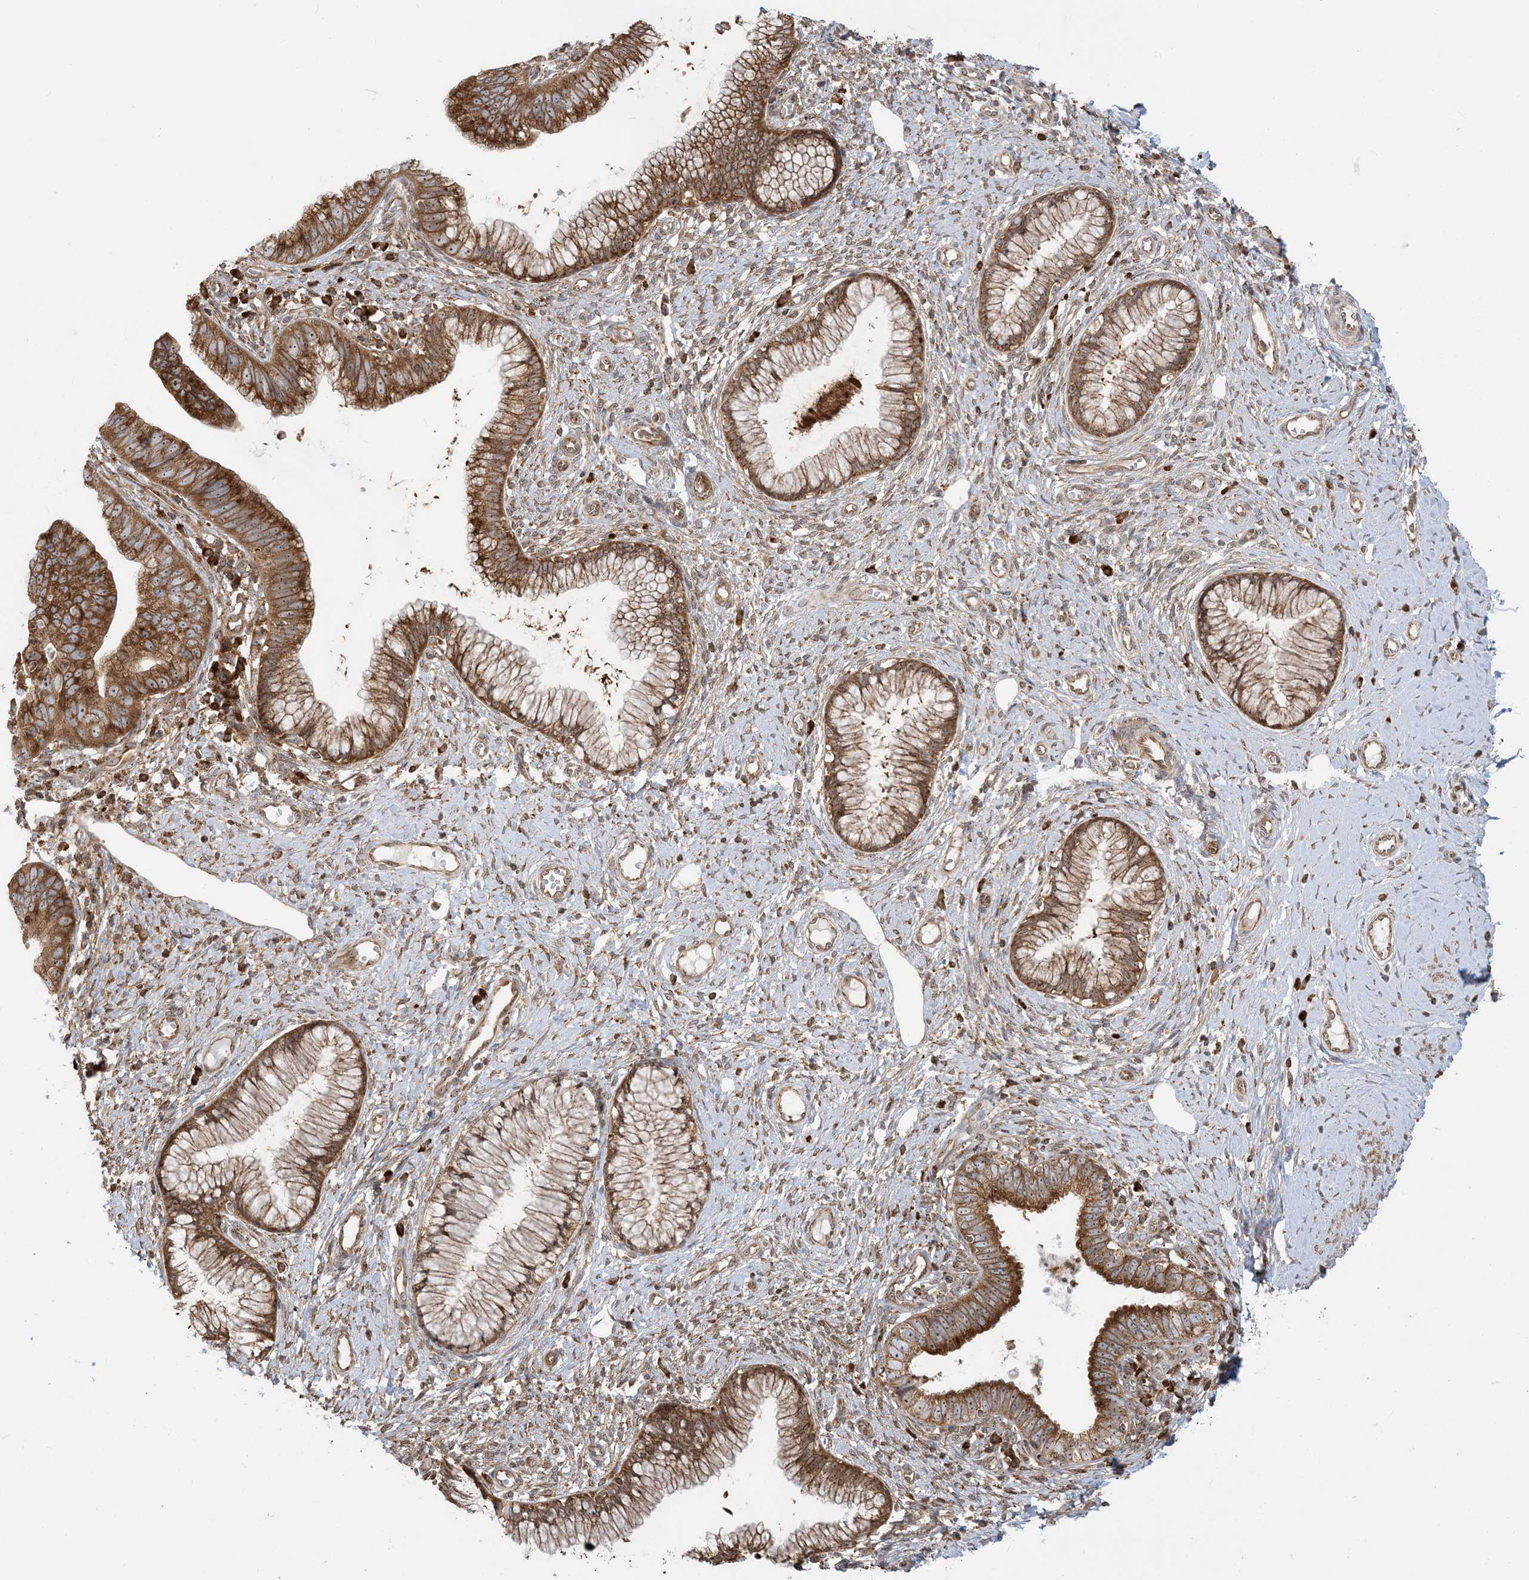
{"staining": {"intensity": "strong", "quantity": ">75%", "location": "cytoplasmic/membranous,nuclear"}, "tissue": "cervical cancer", "cell_type": "Tumor cells", "image_type": "cancer", "snomed": [{"axis": "morphology", "description": "Adenocarcinoma, NOS"}, {"axis": "topography", "description": "Cervix"}], "caption": "Immunohistochemical staining of human cervical cancer (adenocarcinoma) displays strong cytoplasmic/membranous and nuclear protein expression in approximately >75% of tumor cells.", "gene": "SRP72", "patient": {"sex": "female", "age": 36}}